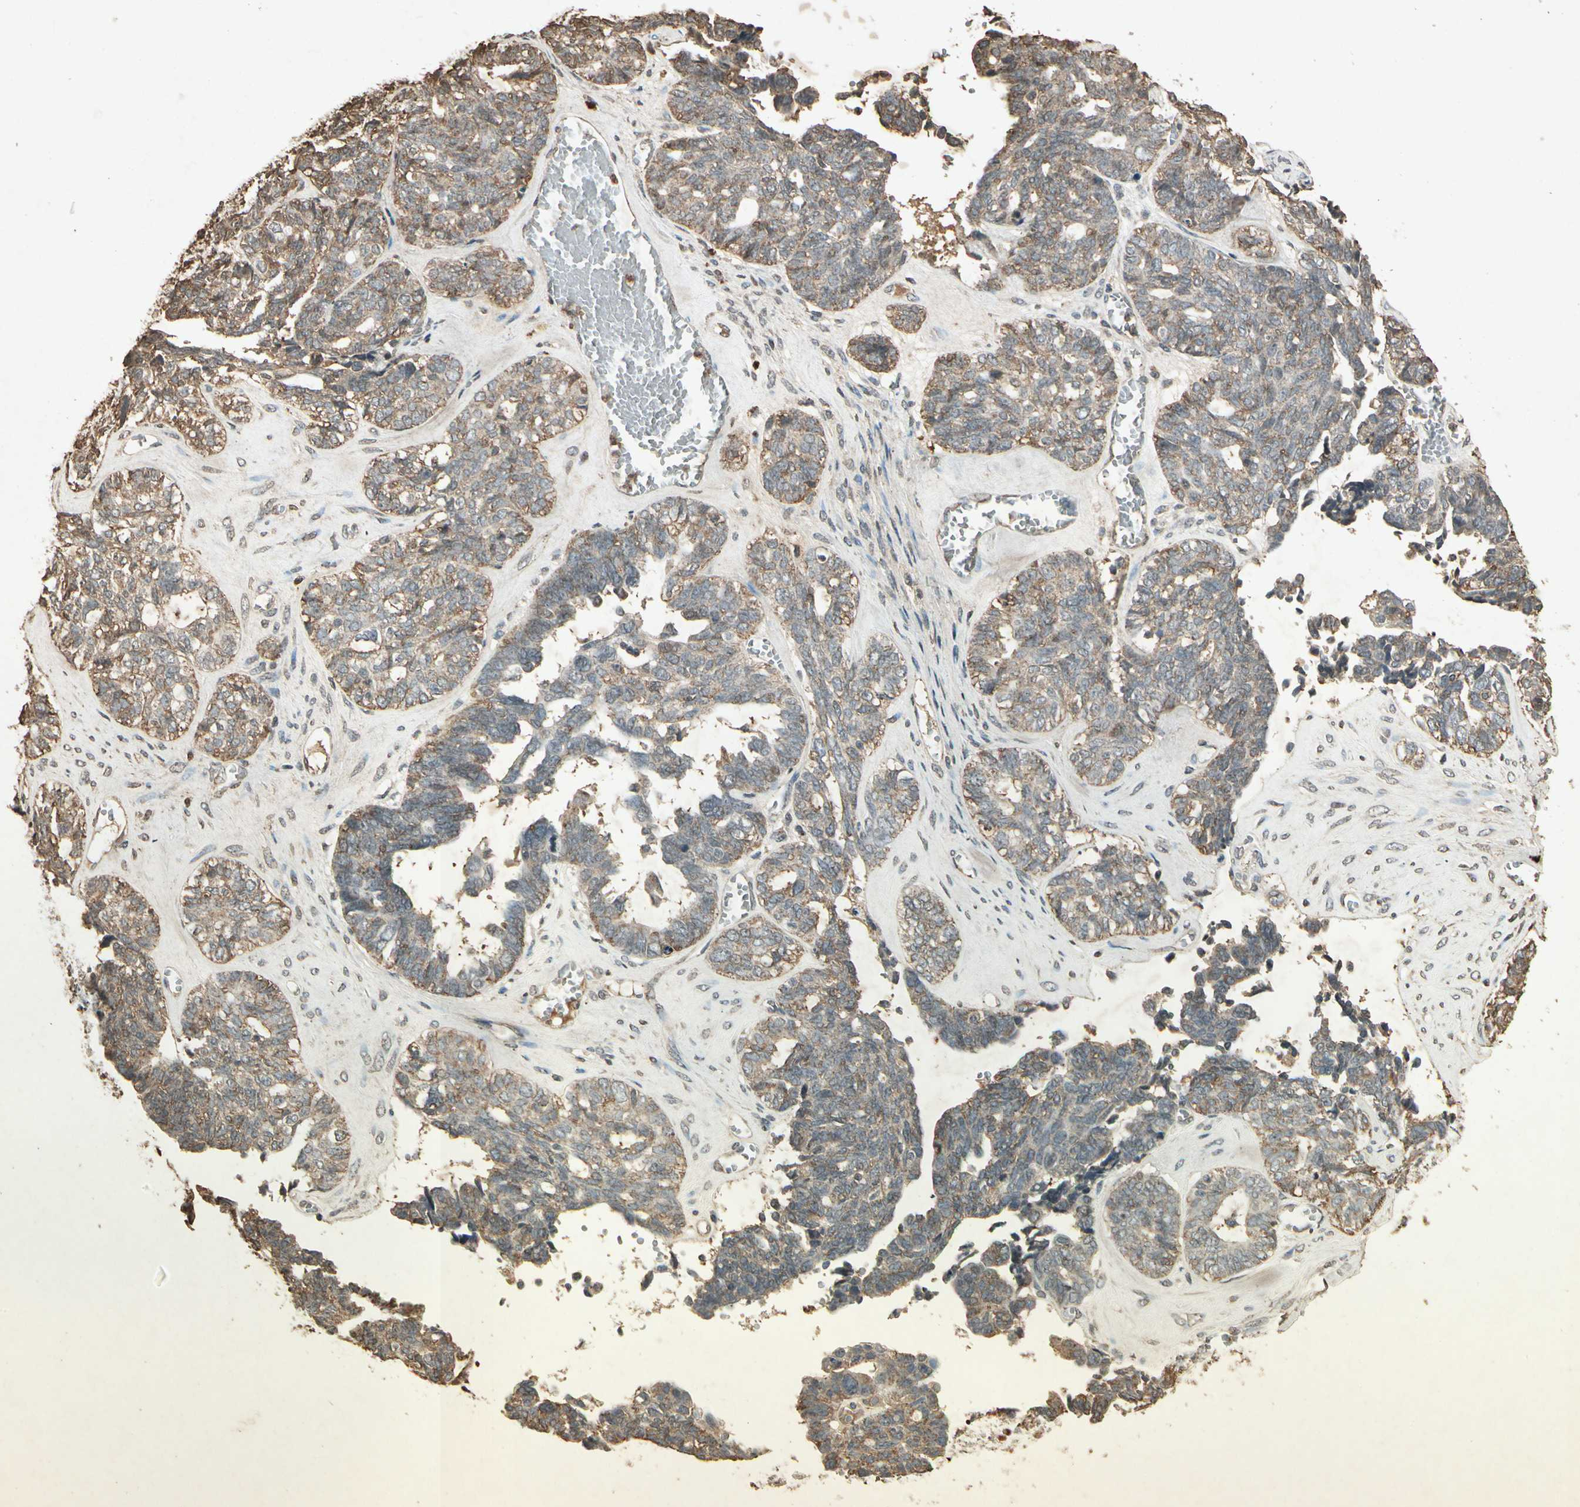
{"staining": {"intensity": "weak", "quantity": "25%-75%", "location": "cytoplasmic/membranous"}, "tissue": "ovarian cancer", "cell_type": "Tumor cells", "image_type": "cancer", "snomed": [{"axis": "morphology", "description": "Cystadenocarcinoma, serous, NOS"}, {"axis": "topography", "description": "Ovary"}], "caption": "A brown stain shows weak cytoplasmic/membranous staining of a protein in ovarian cancer (serous cystadenocarcinoma) tumor cells.", "gene": "GC", "patient": {"sex": "female", "age": 79}}